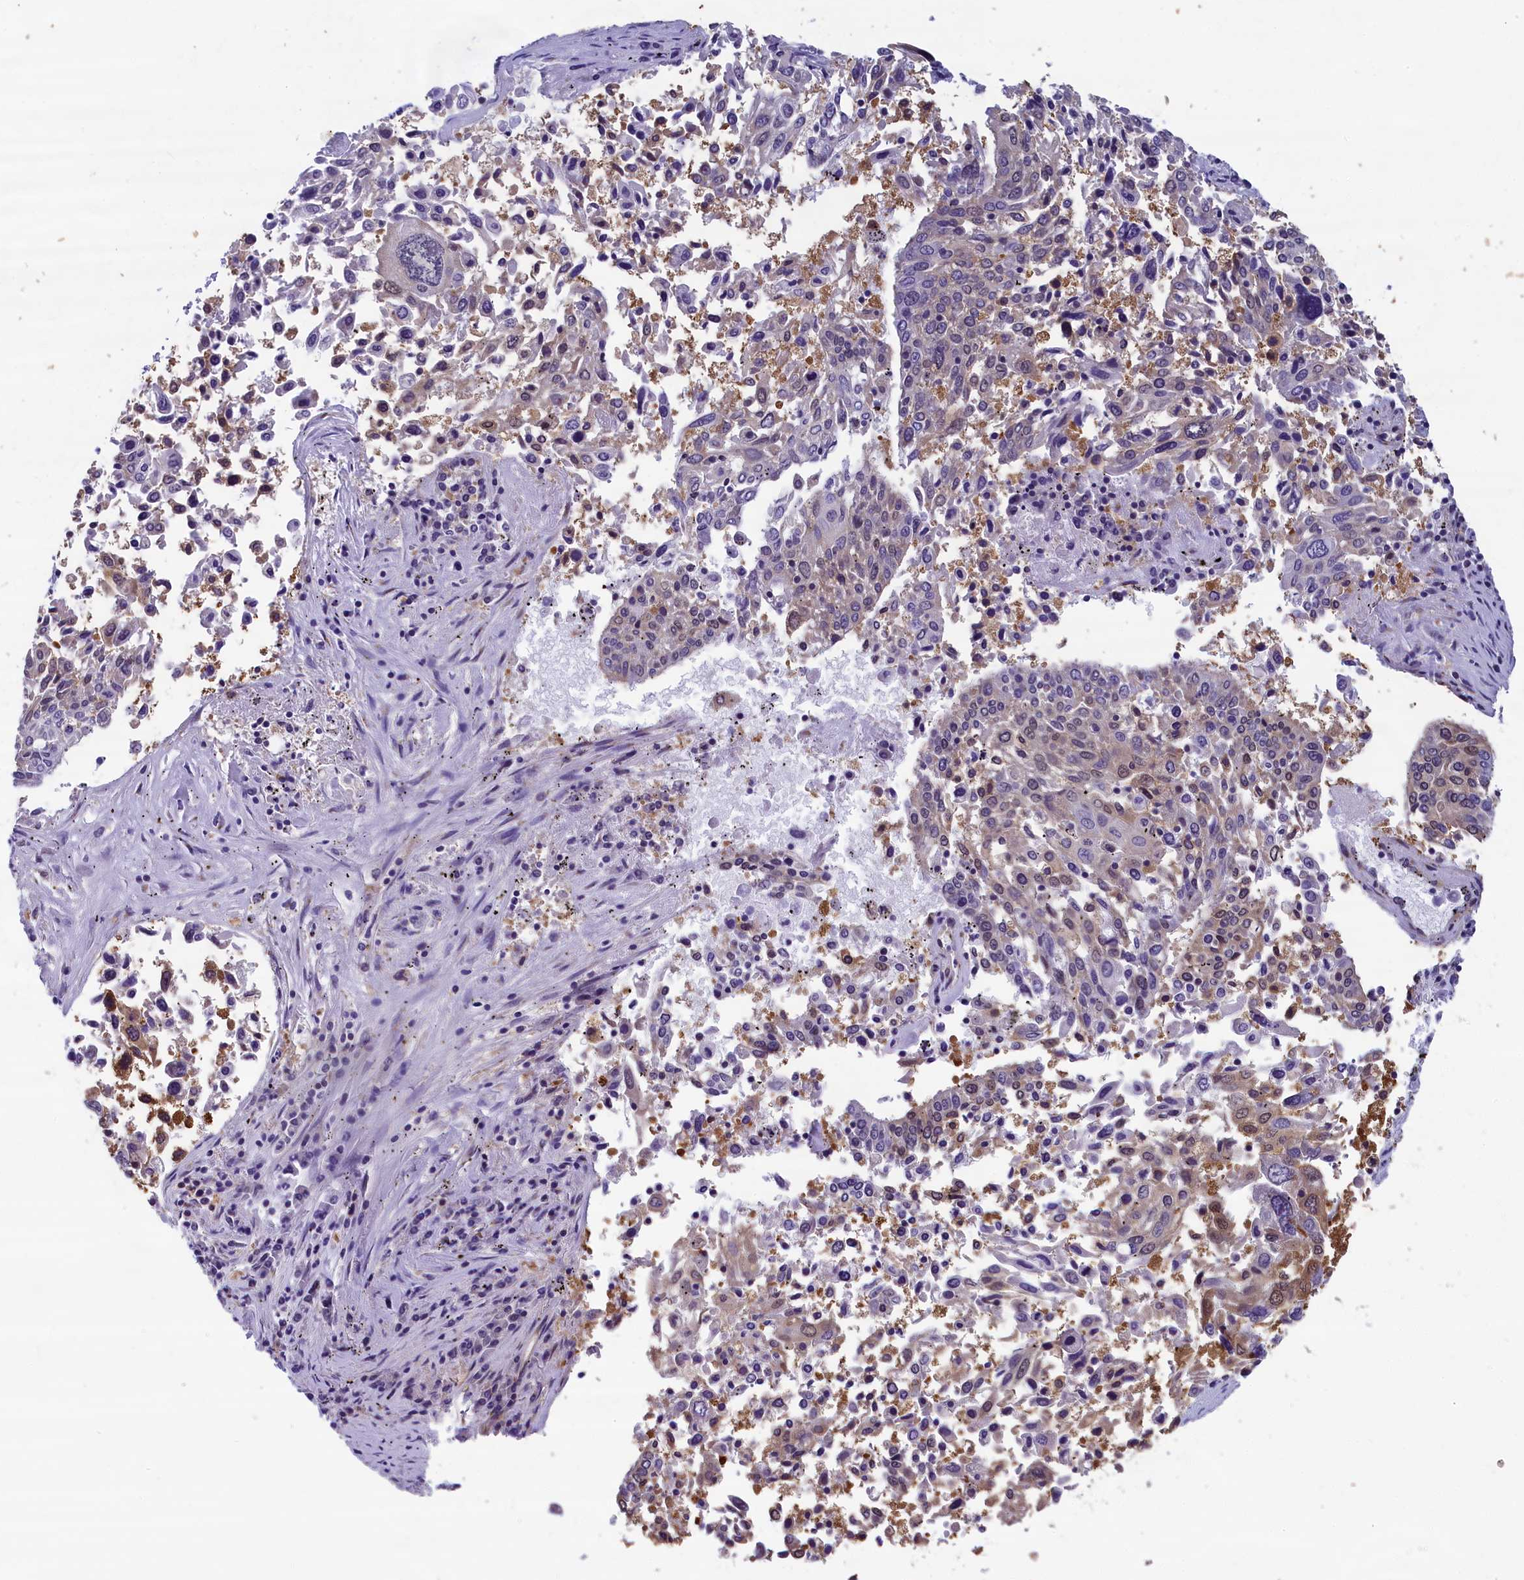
{"staining": {"intensity": "moderate", "quantity": "<25%", "location": "cytoplasmic/membranous,nuclear"}, "tissue": "lung cancer", "cell_type": "Tumor cells", "image_type": "cancer", "snomed": [{"axis": "morphology", "description": "Squamous cell carcinoma, NOS"}, {"axis": "topography", "description": "Lung"}], "caption": "Squamous cell carcinoma (lung) tissue reveals moderate cytoplasmic/membranous and nuclear expression in about <25% of tumor cells, visualized by immunohistochemistry.", "gene": "ABCC8", "patient": {"sex": "male", "age": 65}}